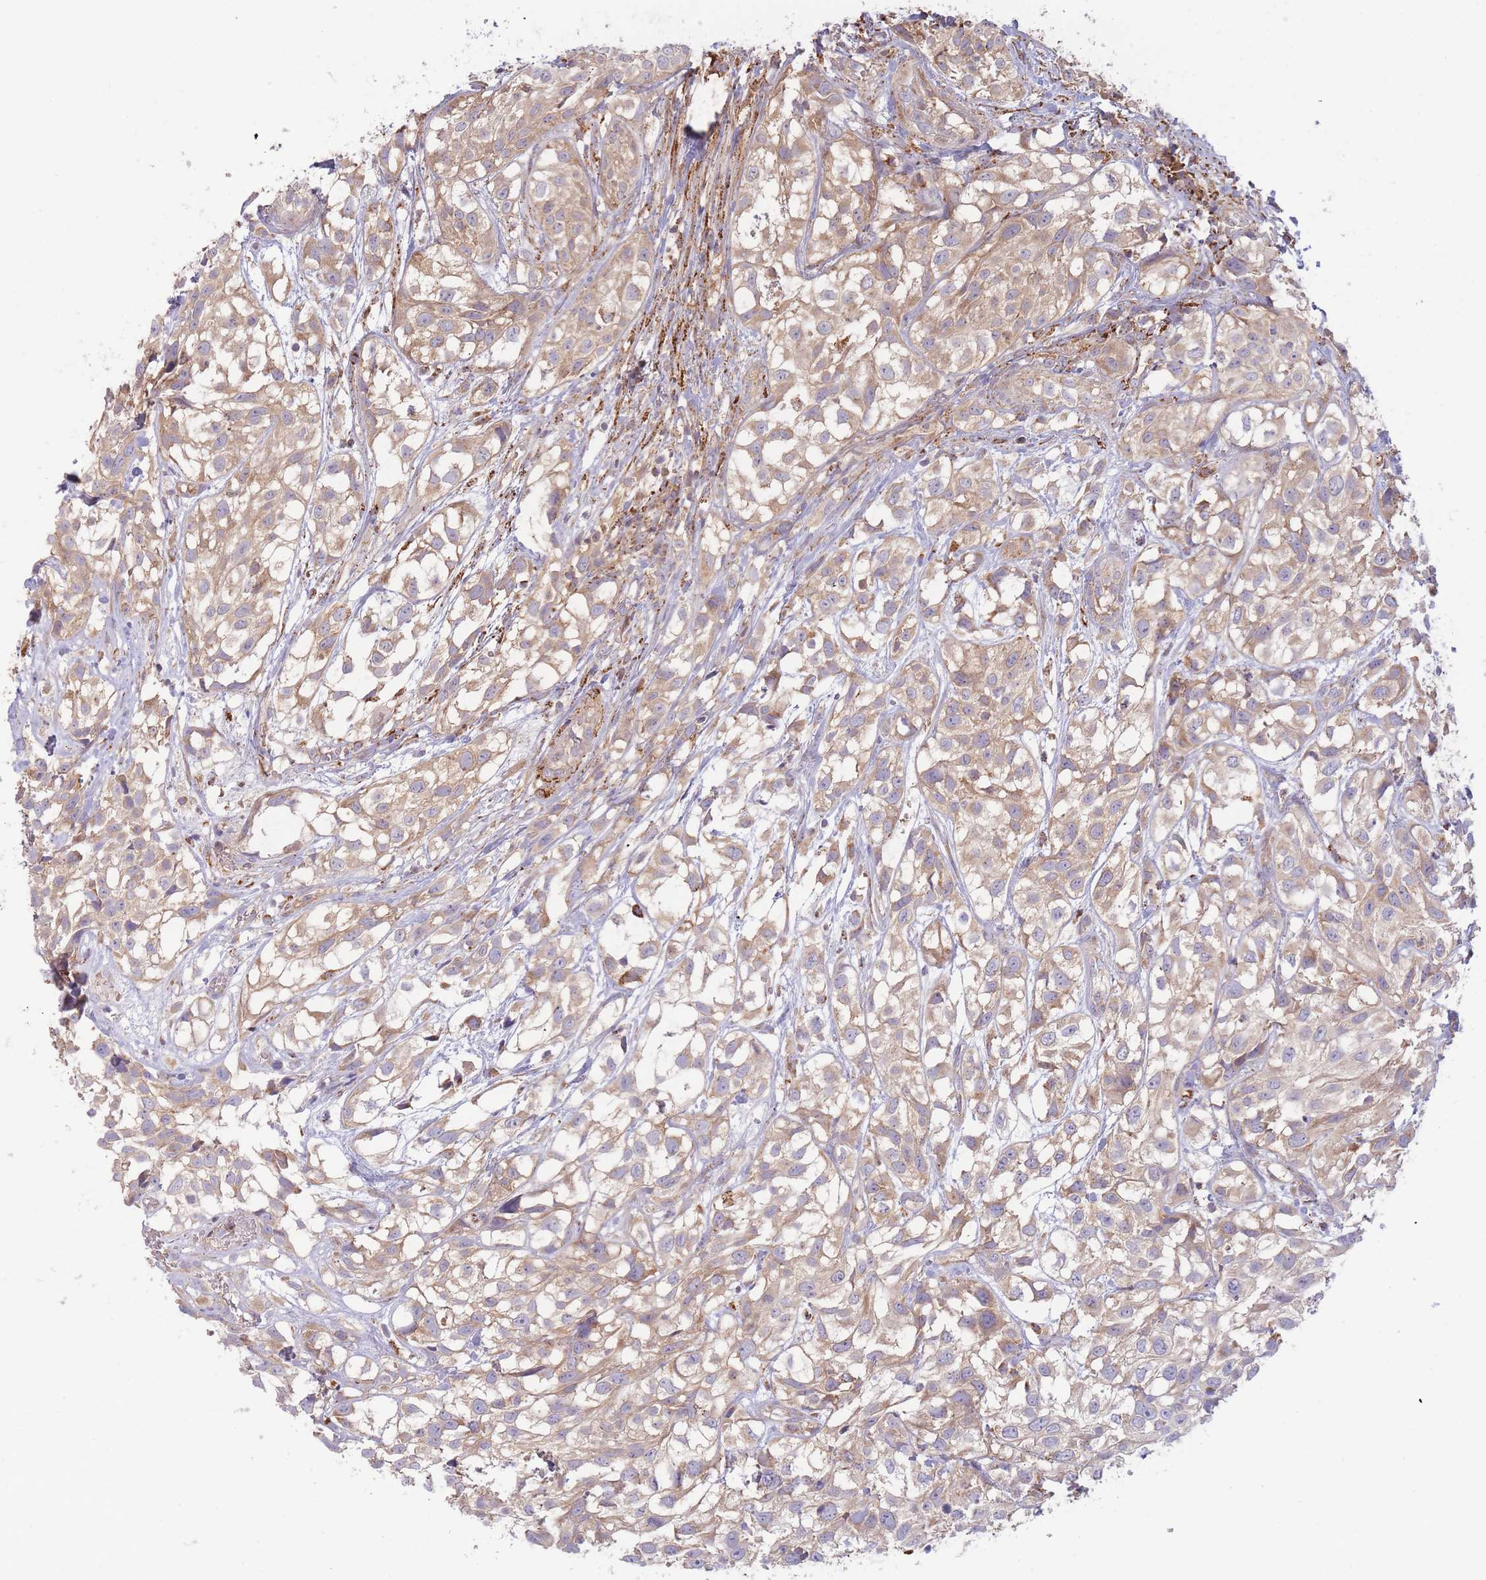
{"staining": {"intensity": "weak", "quantity": ">75%", "location": "cytoplasmic/membranous"}, "tissue": "urothelial cancer", "cell_type": "Tumor cells", "image_type": "cancer", "snomed": [{"axis": "morphology", "description": "Urothelial carcinoma, High grade"}, {"axis": "topography", "description": "Urinary bladder"}], "caption": "Human urothelial cancer stained with a brown dye exhibits weak cytoplasmic/membranous positive expression in approximately >75% of tumor cells.", "gene": "MRPL17", "patient": {"sex": "male", "age": 56}}